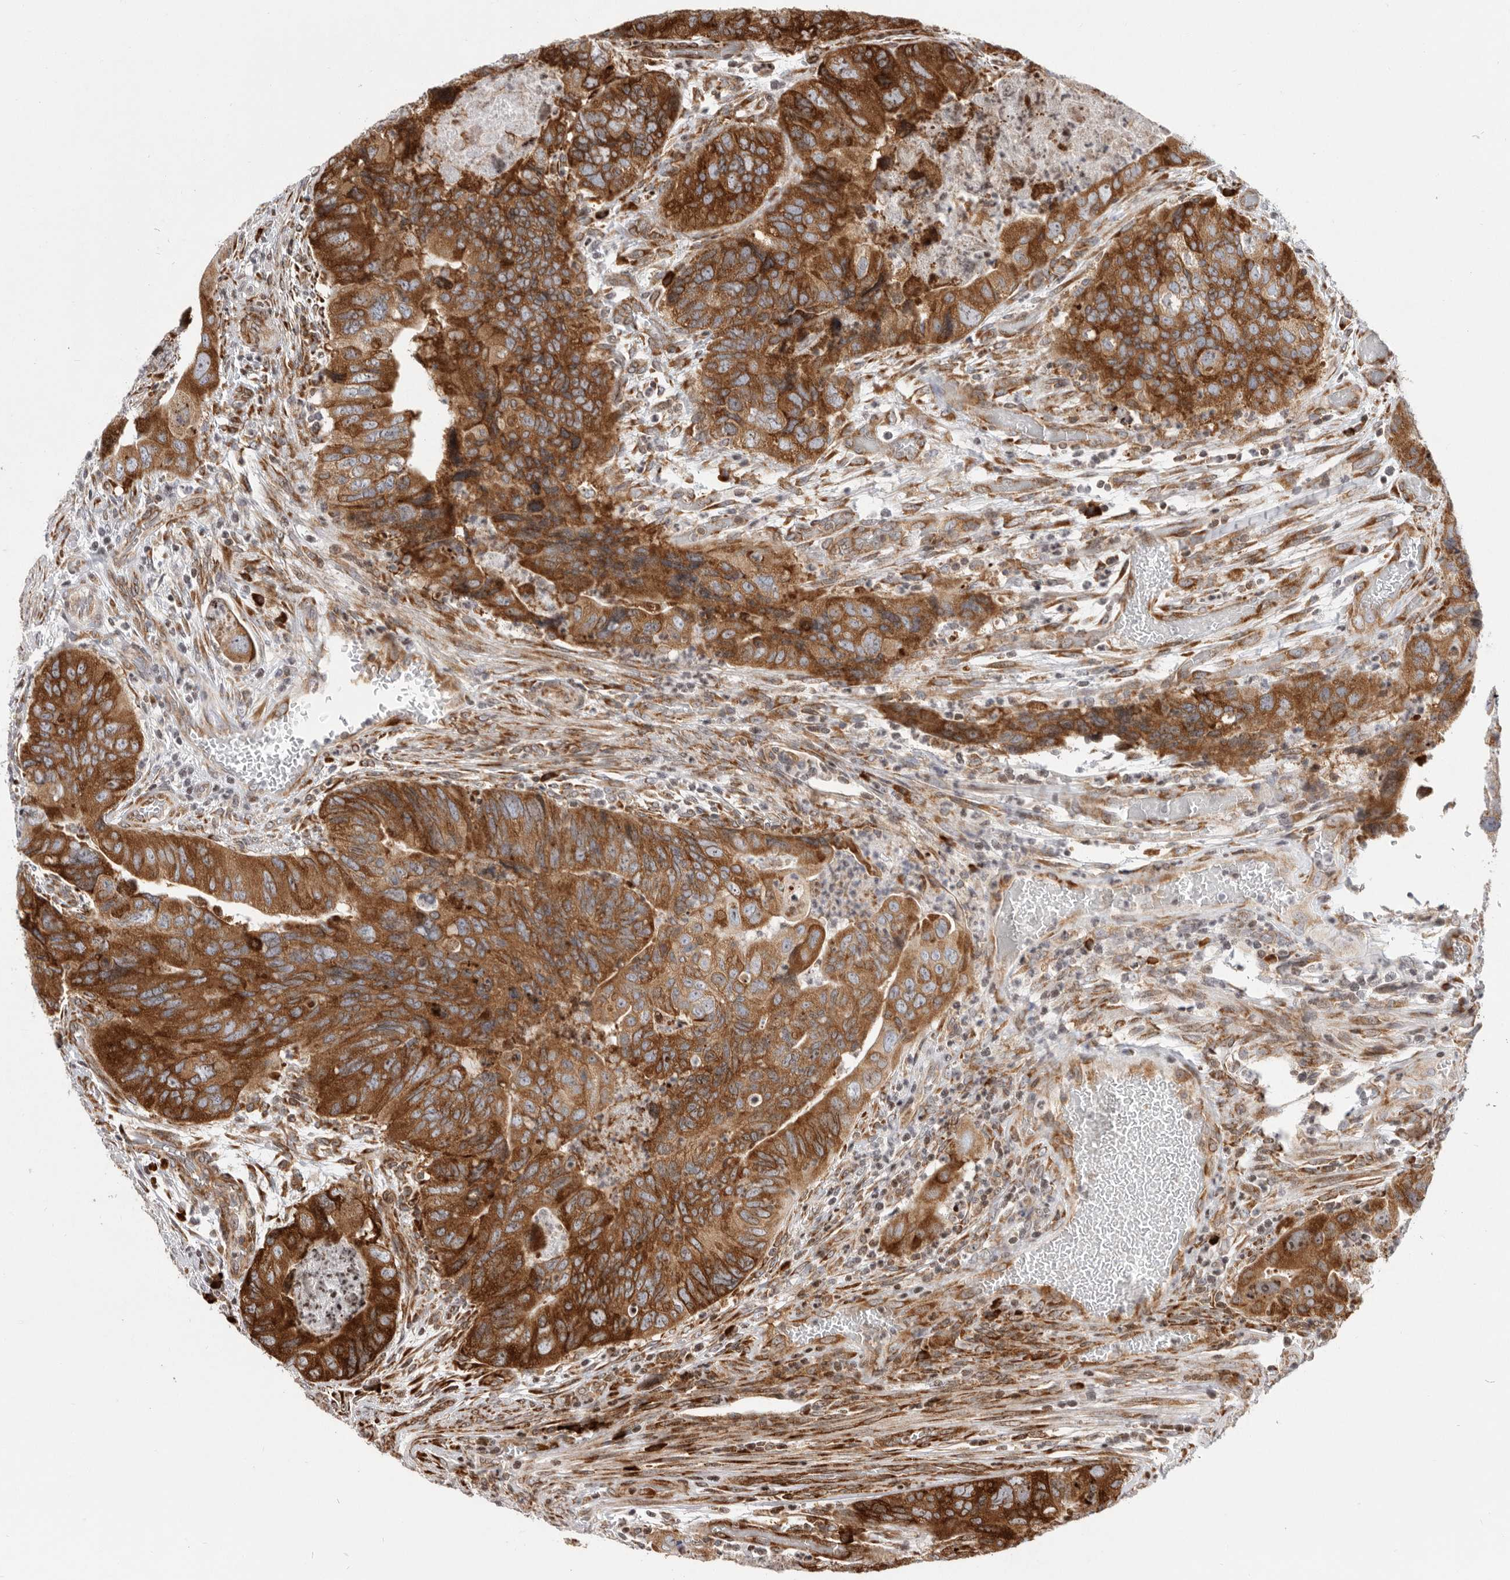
{"staining": {"intensity": "strong", "quantity": ">75%", "location": "cytoplasmic/membranous"}, "tissue": "colorectal cancer", "cell_type": "Tumor cells", "image_type": "cancer", "snomed": [{"axis": "morphology", "description": "Adenocarcinoma, NOS"}, {"axis": "topography", "description": "Rectum"}], "caption": "Immunohistochemistry of adenocarcinoma (colorectal) demonstrates high levels of strong cytoplasmic/membranous expression in approximately >75% of tumor cells.", "gene": "FZD3", "patient": {"sex": "male", "age": 63}}